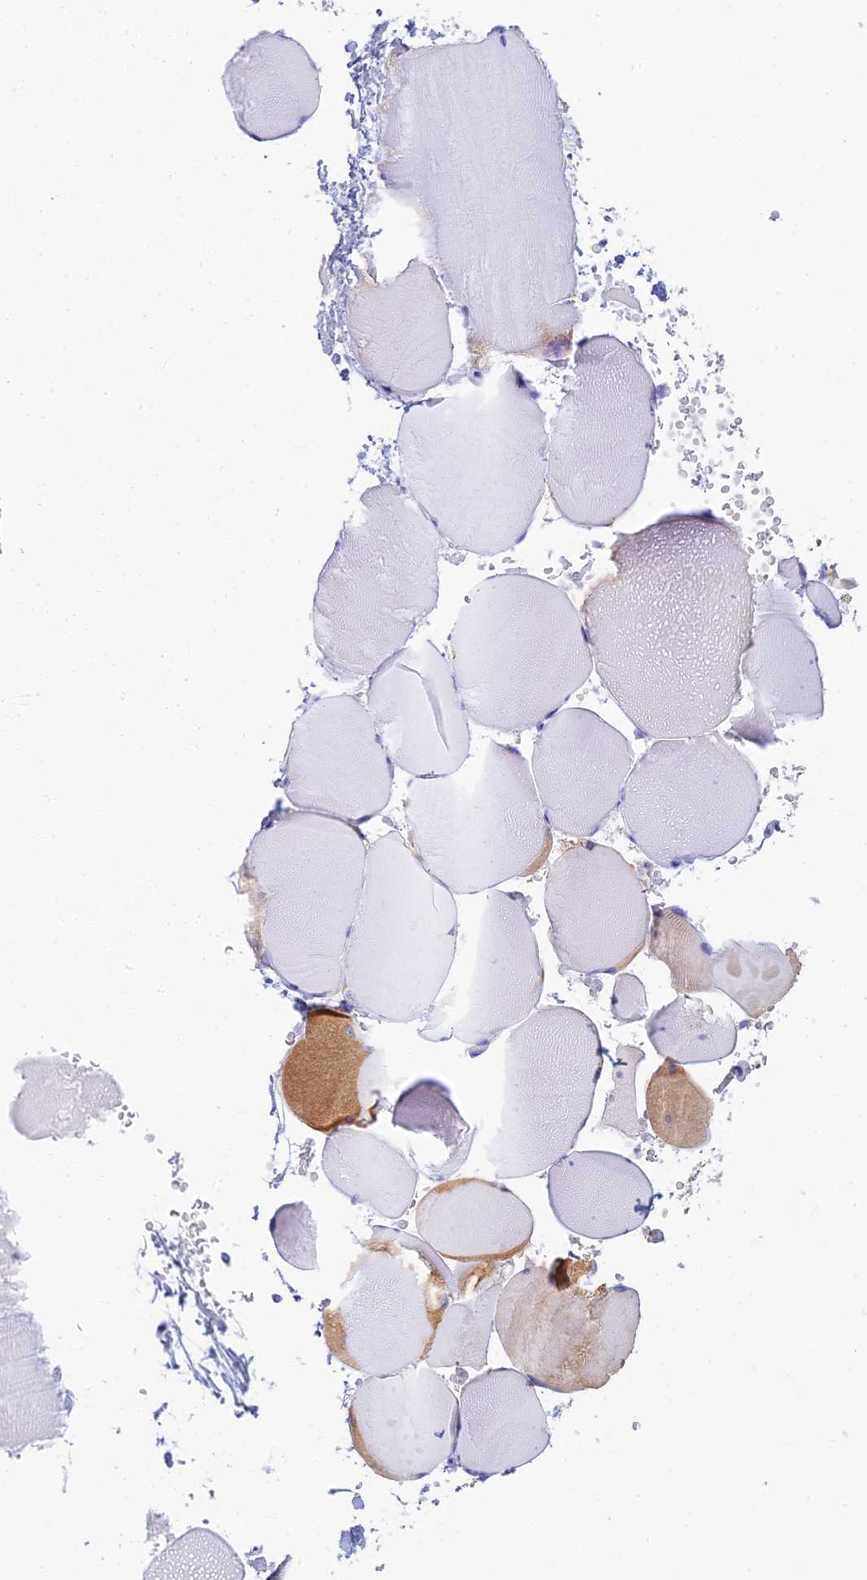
{"staining": {"intensity": "weak", "quantity": "25%-75%", "location": "cytoplasmic/membranous"}, "tissue": "skeletal muscle", "cell_type": "Myocytes", "image_type": "normal", "snomed": [{"axis": "morphology", "description": "Normal tissue, NOS"}, {"axis": "topography", "description": "Skeletal muscle"}], "caption": "This photomicrograph shows IHC staining of normal skeletal muscle, with low weak cytoplasmic/membranous expression in about 25%-75% of myocytes.", "gene": "SLC25A41", "patient": {"sex": "male", "age": 62}}